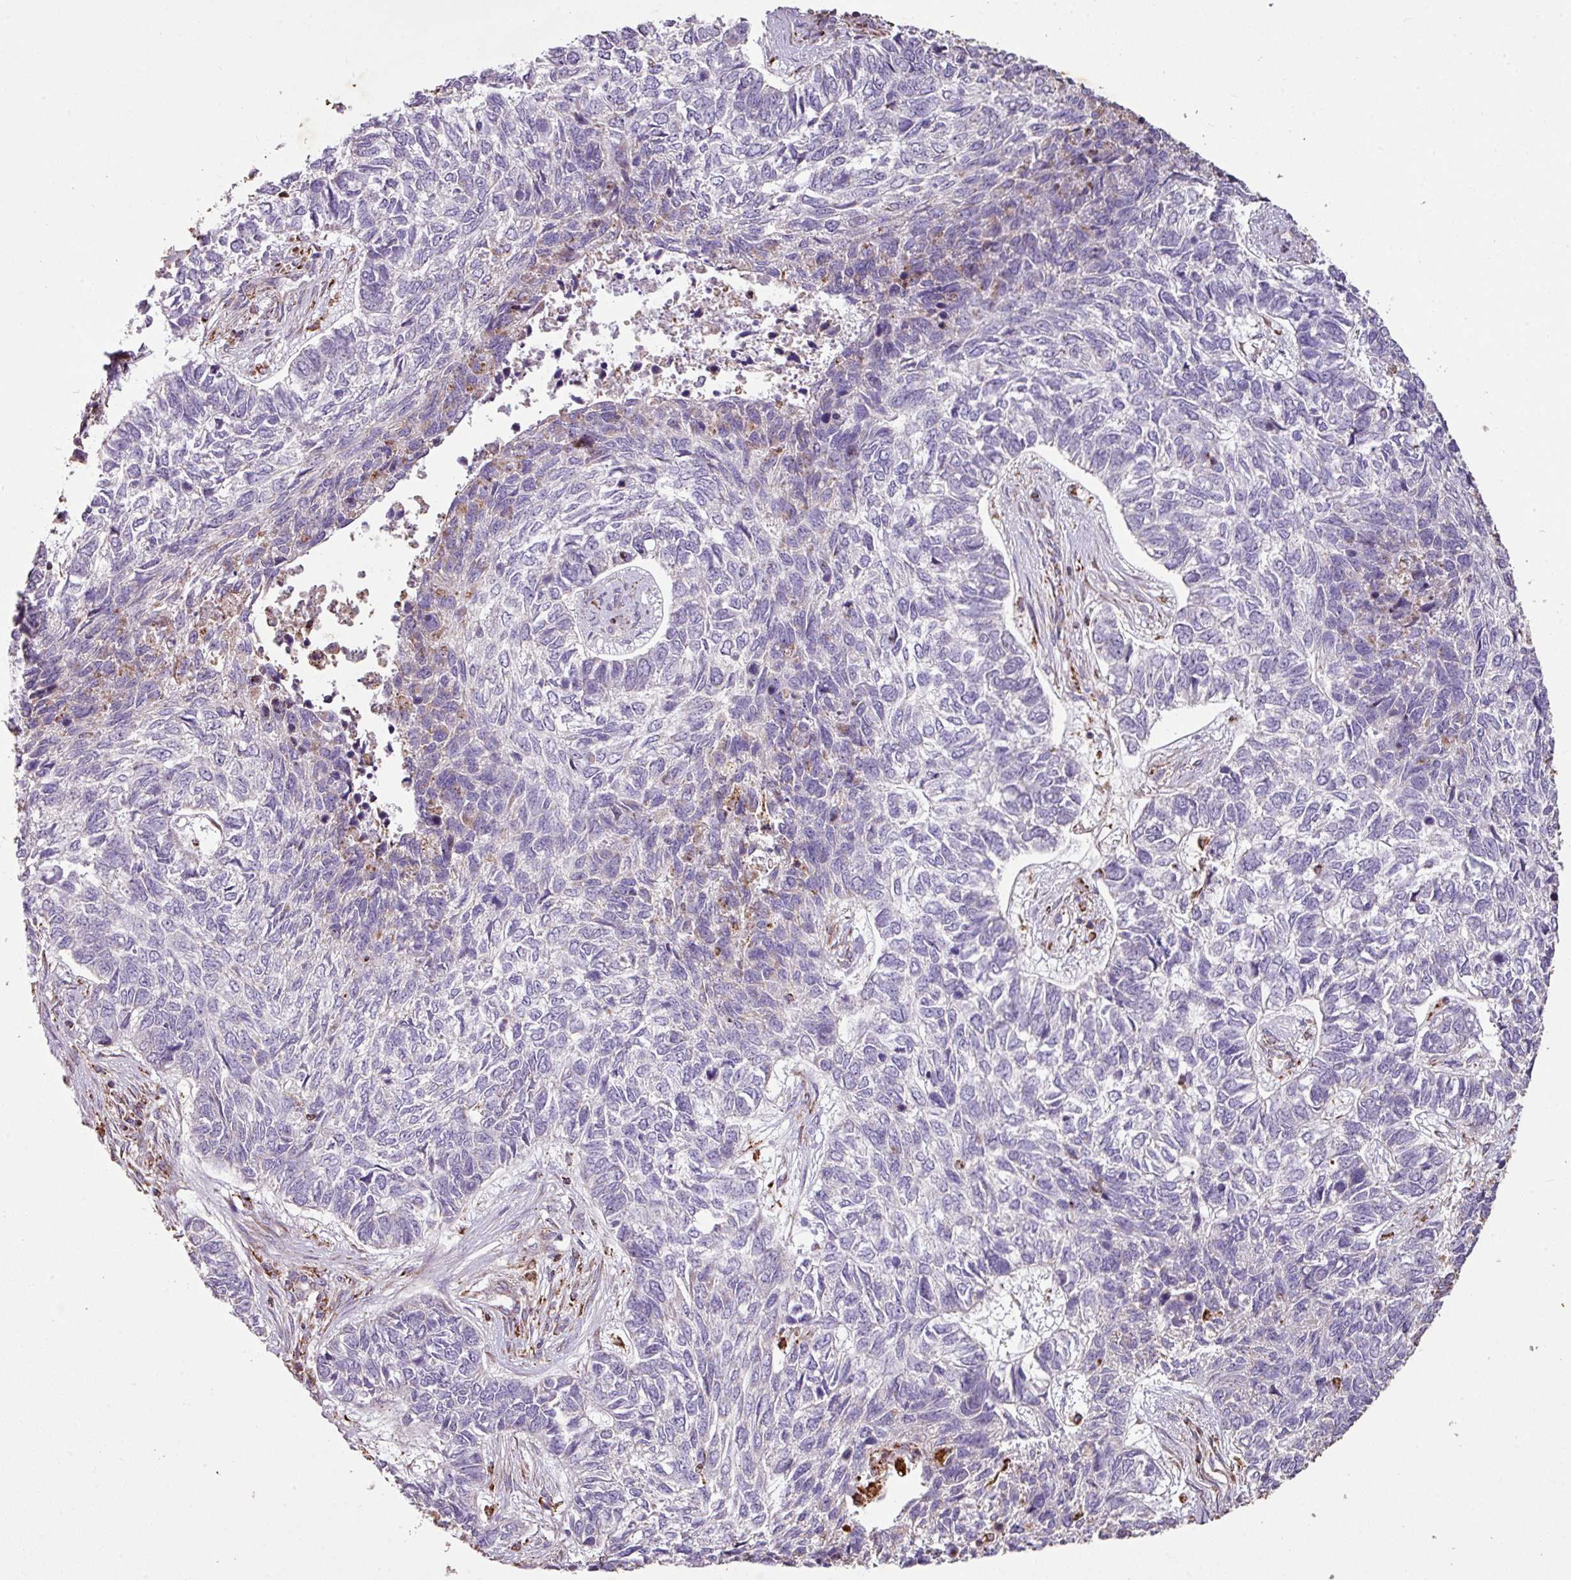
{"staining": {"intensity": "negative", "quantity": "none", "location": "none"}, "tissue": "skin cancer", "cell_type": "Tumor cells", "image_type": "cancer", "snomed": [{"axis": "morphology", "description": "Basal cell carcinoma"}, {"axis": "topography", "description": "Skin"}], "caption": "This is an immunohistochemistry (IHC) photomicrograph of human skin basal cell carcinoma. There is no expression in tumor cells.", "gene": "SQOR", "patient": {"sex": "female", "age": 65}}